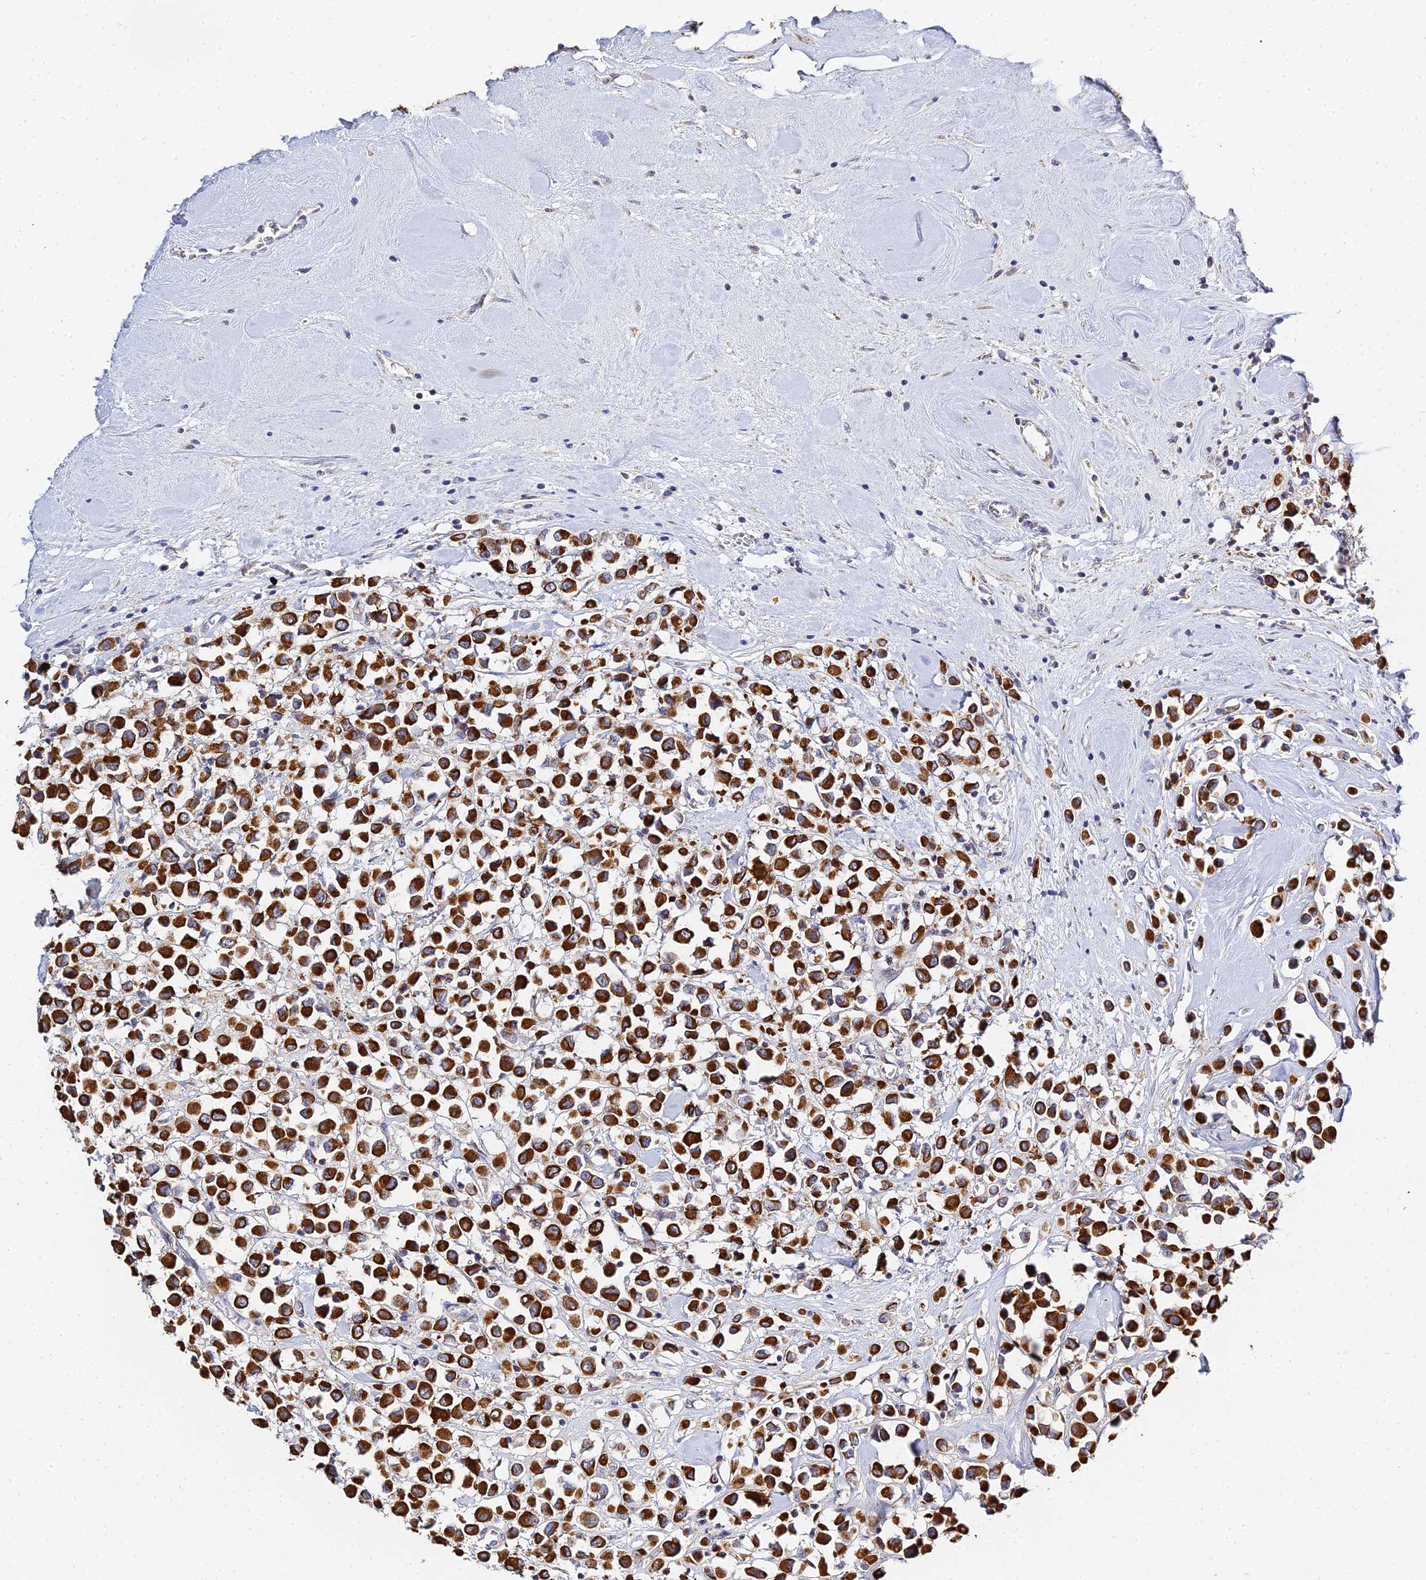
{"staining": {"intensity": "strong", "quantity": ">75%", "location": "cytoplasmic/membranous"}, "tissue": "breast cancer", "cell_type": "Tumor cells", "image_type": "cancer", "snomed": [{"axis": "morphology", "description": "Duct carcinoma"}, {"axis": "topography", "description": "Breast"}], "caption": "Strong cytoplasmic/membranous positivity for a protein is present in about >75% of tumor cells of breast cancer using immunohistochemistry (IHC).", "gene": "ZXDA", "patient": {"sex": "female", "age": 61}}